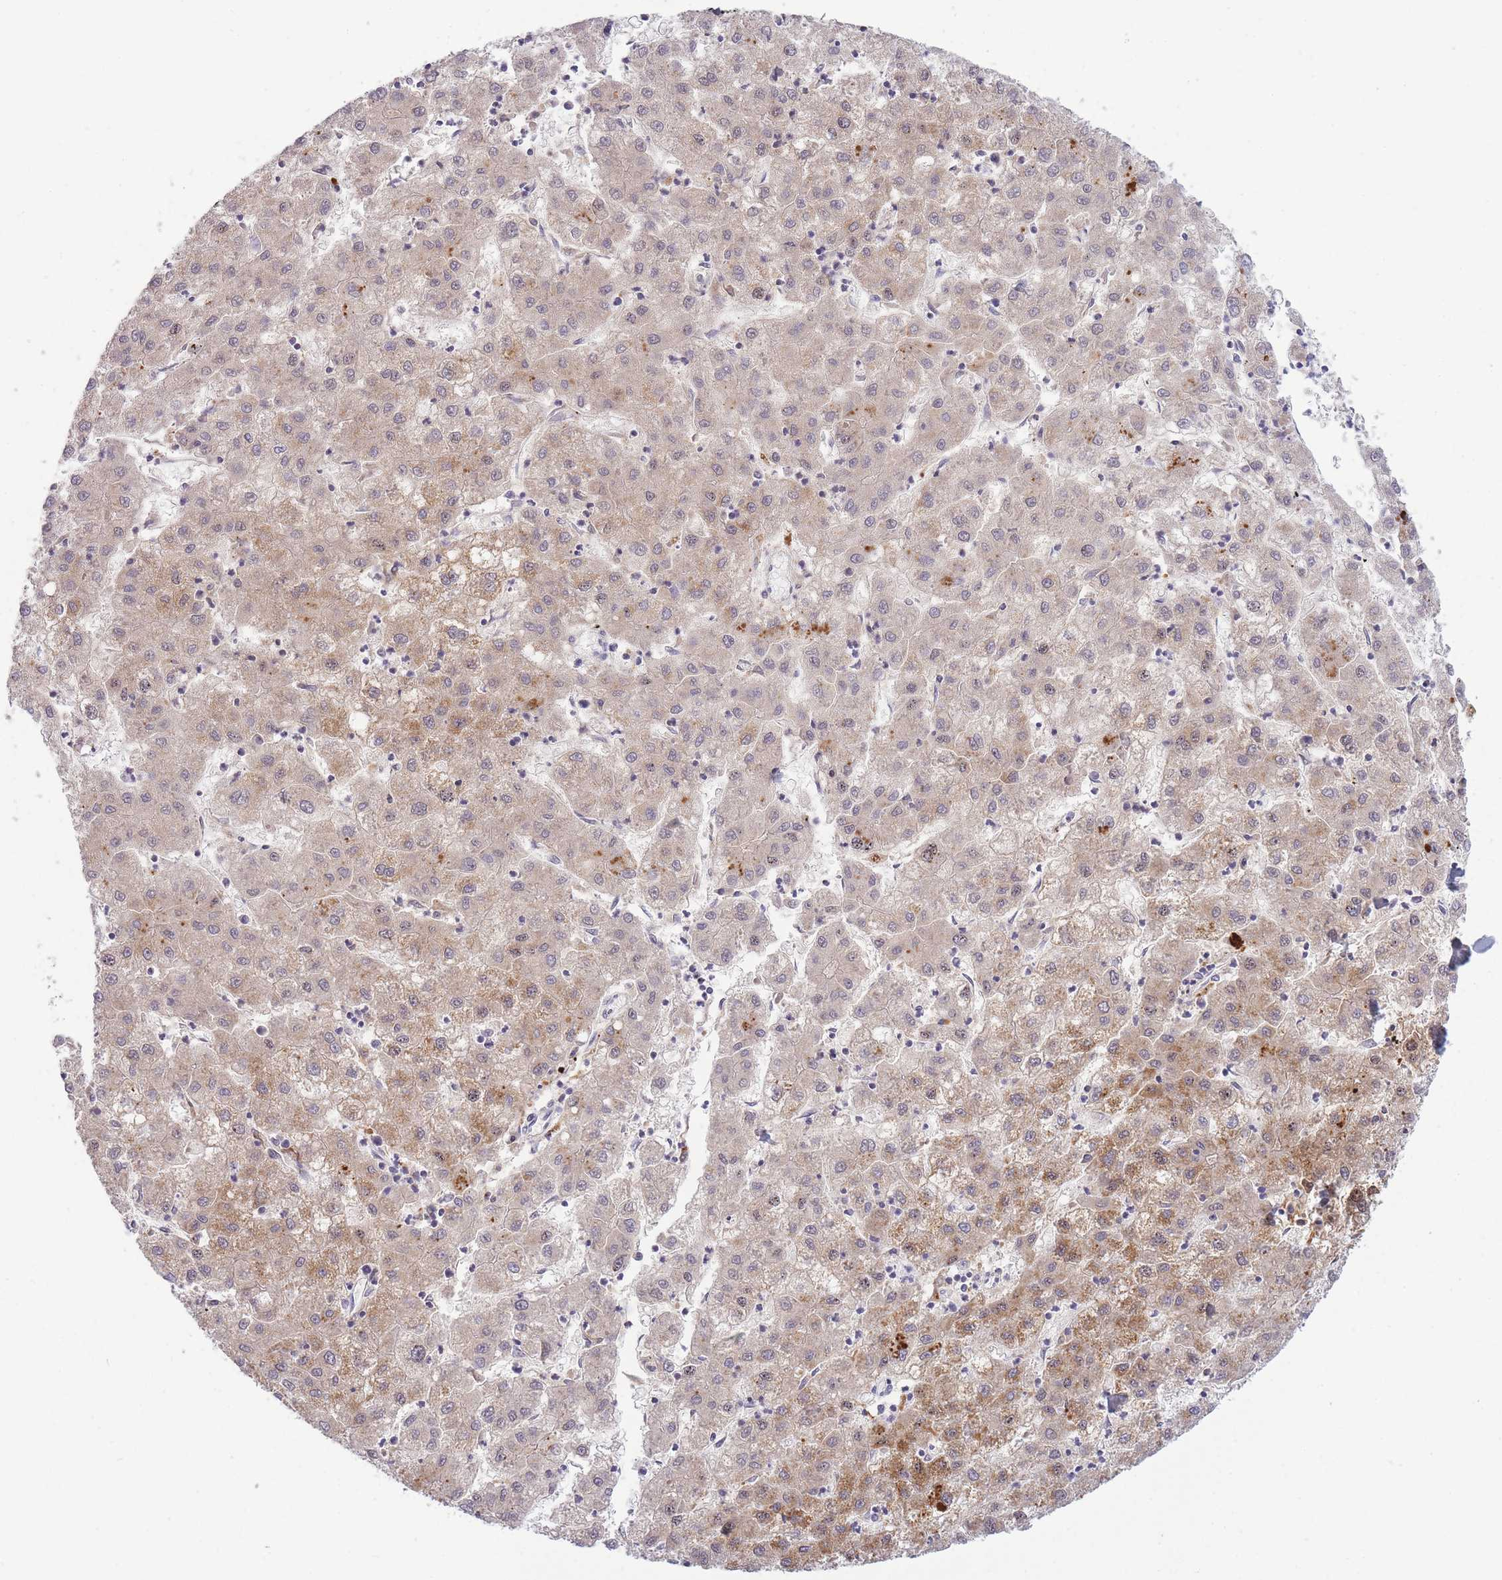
{"staining": {"intensity": "weak", "quantity": ">75%", "location": "cytoplasmic/membranous"}, "tissue": "liver cancer", "cell_type": "Tumor cells", "image_type": "cancer", "snomed": [{"axis": "morphology", "description": "Carcinoma, Hepatocellular, NOS"}, {"axis": "topography", "description": "Liver"}], "caption": "DAB immunohistochemical staining of liver cancer (hepatocellular carcinoma) displays weak cytoplasmic/membranous protein positivity in about >75% of tumor cells. (IHC, brightfield microscopy, high magnification).", "gene": "TRIM61", "patient": {"sex": "male", "age": 72}}